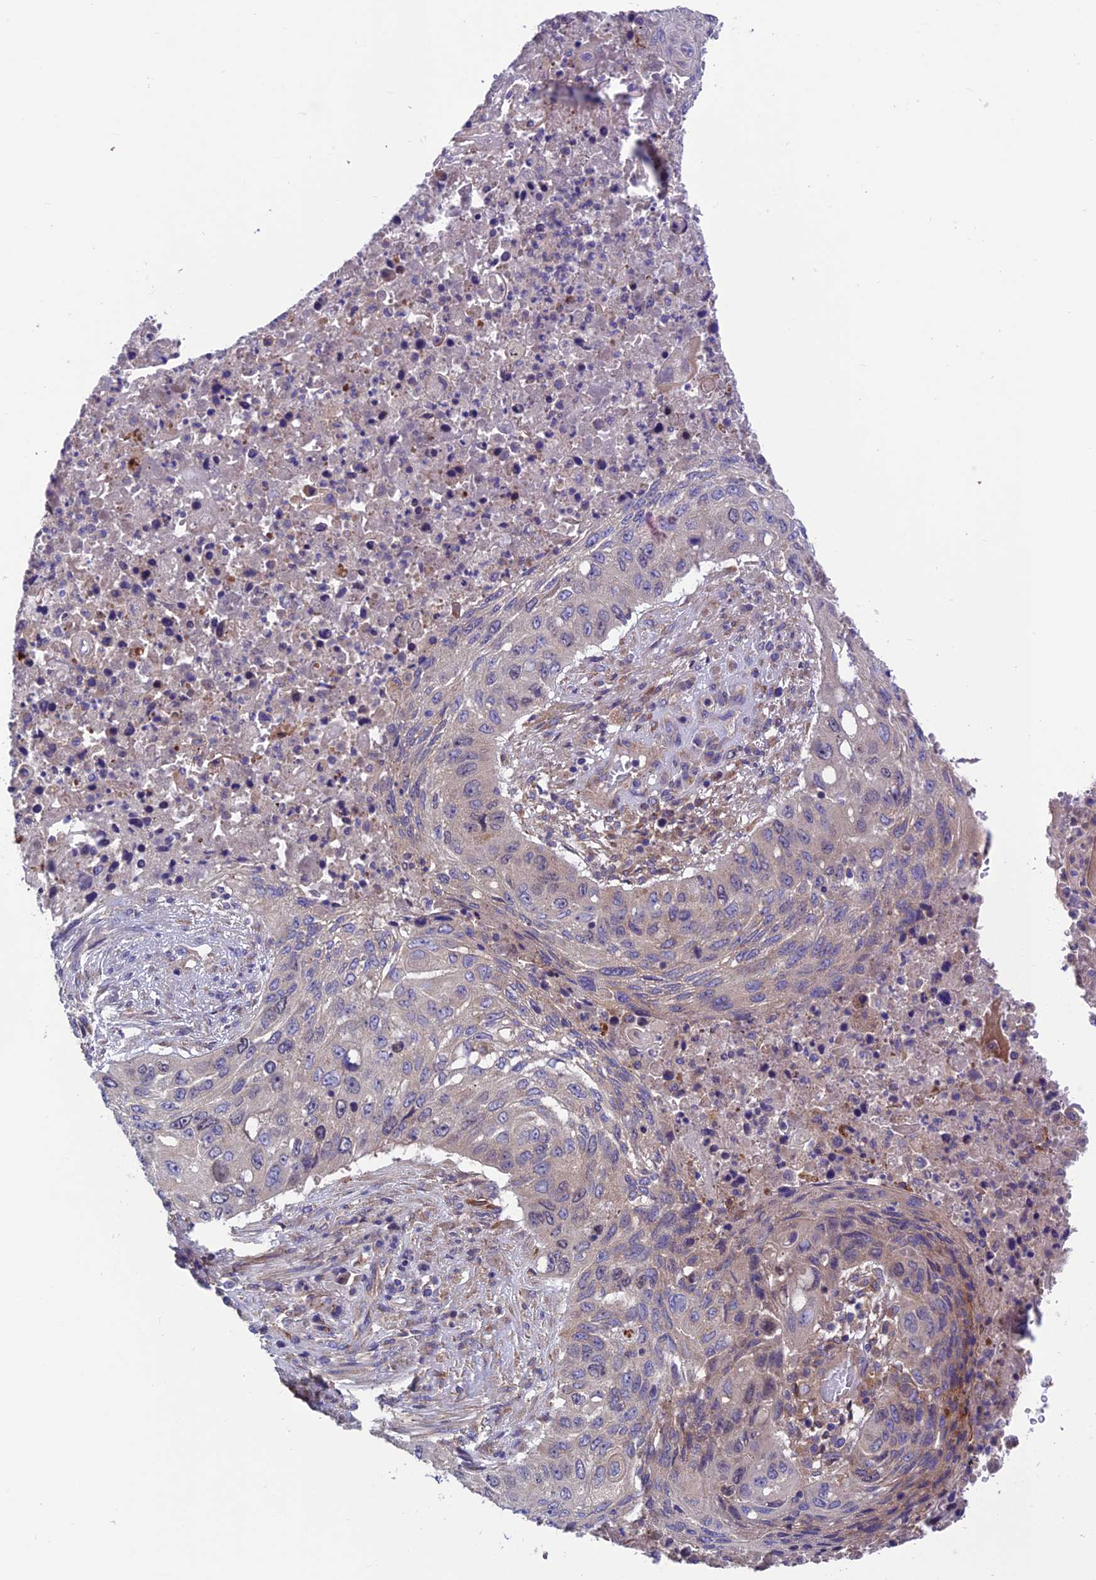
{"staining": {"intensity": "negative", "quantity": "none", "location": "none"}, "tissue": "lung cancer", "cell_type": "Tumor cells", "image_type": "cancer", "snomed": [{"axis": "morphology", "description": "Squamous cell carcinoma, NOS"}, {"axis": "topography", "description": "Lung"}], "caption": "A high-resolution micrograph shows immunohistochemistry staining of lung cancer, which demonstrates no significant expression in tumor cells.", "gene": "VPS16", "patient": {"sex": "female", "age": 63}}